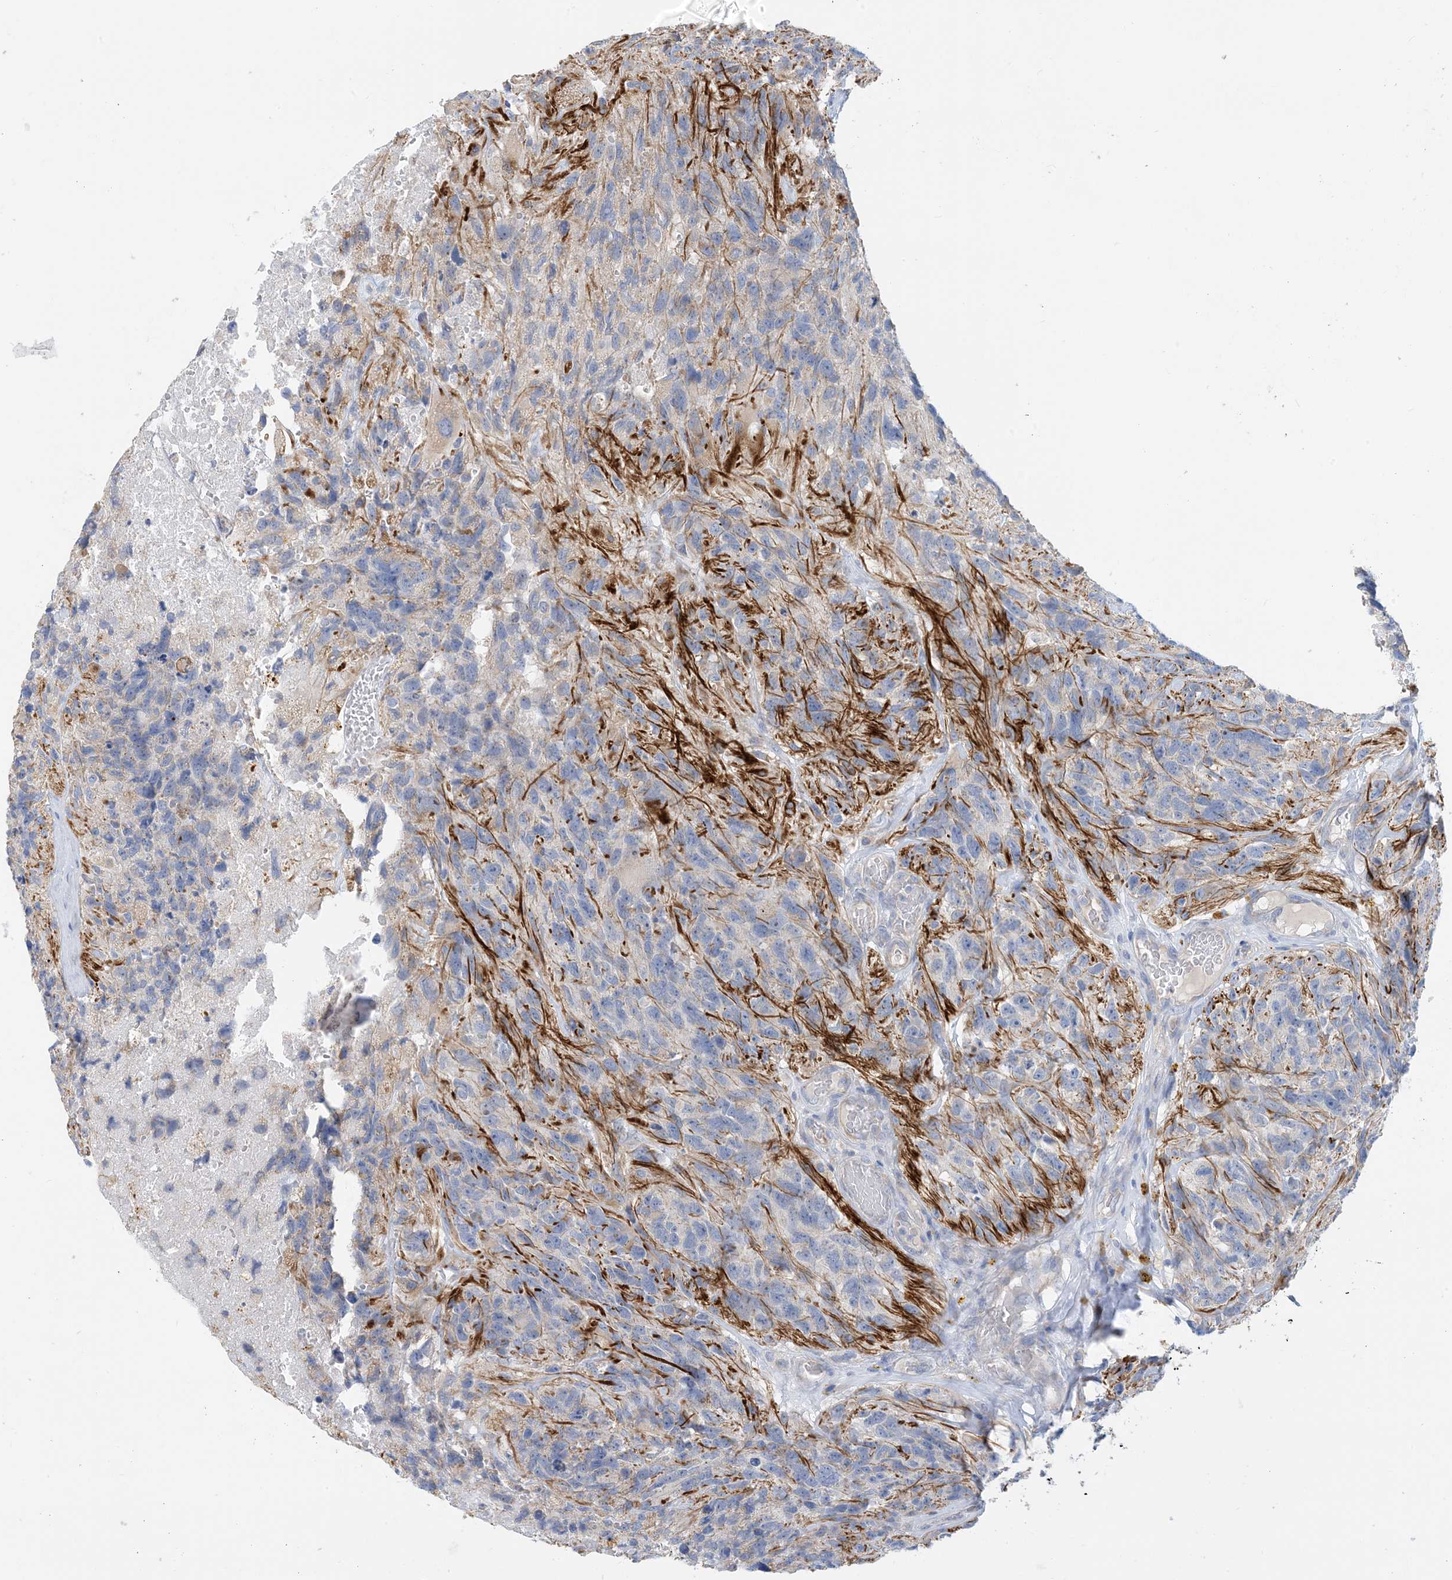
{"staining": {"intensity": "negative", "quantity": "none", "location": "none"}, "tissue": "glioma", "cell_type": "Tumor cells", "image_type": "cancer", "snomed": [{"axis": "morphology", "description": "Glioma, malignant, High grade"}, {"axis": "topography", "description": "Brain"}], "caption": "This is an IHC histopathology image of human glioma. There is no expression in tumor cells.", "gene": "ZCCHC18", "patient": {"sex": "male", "age": 69}}